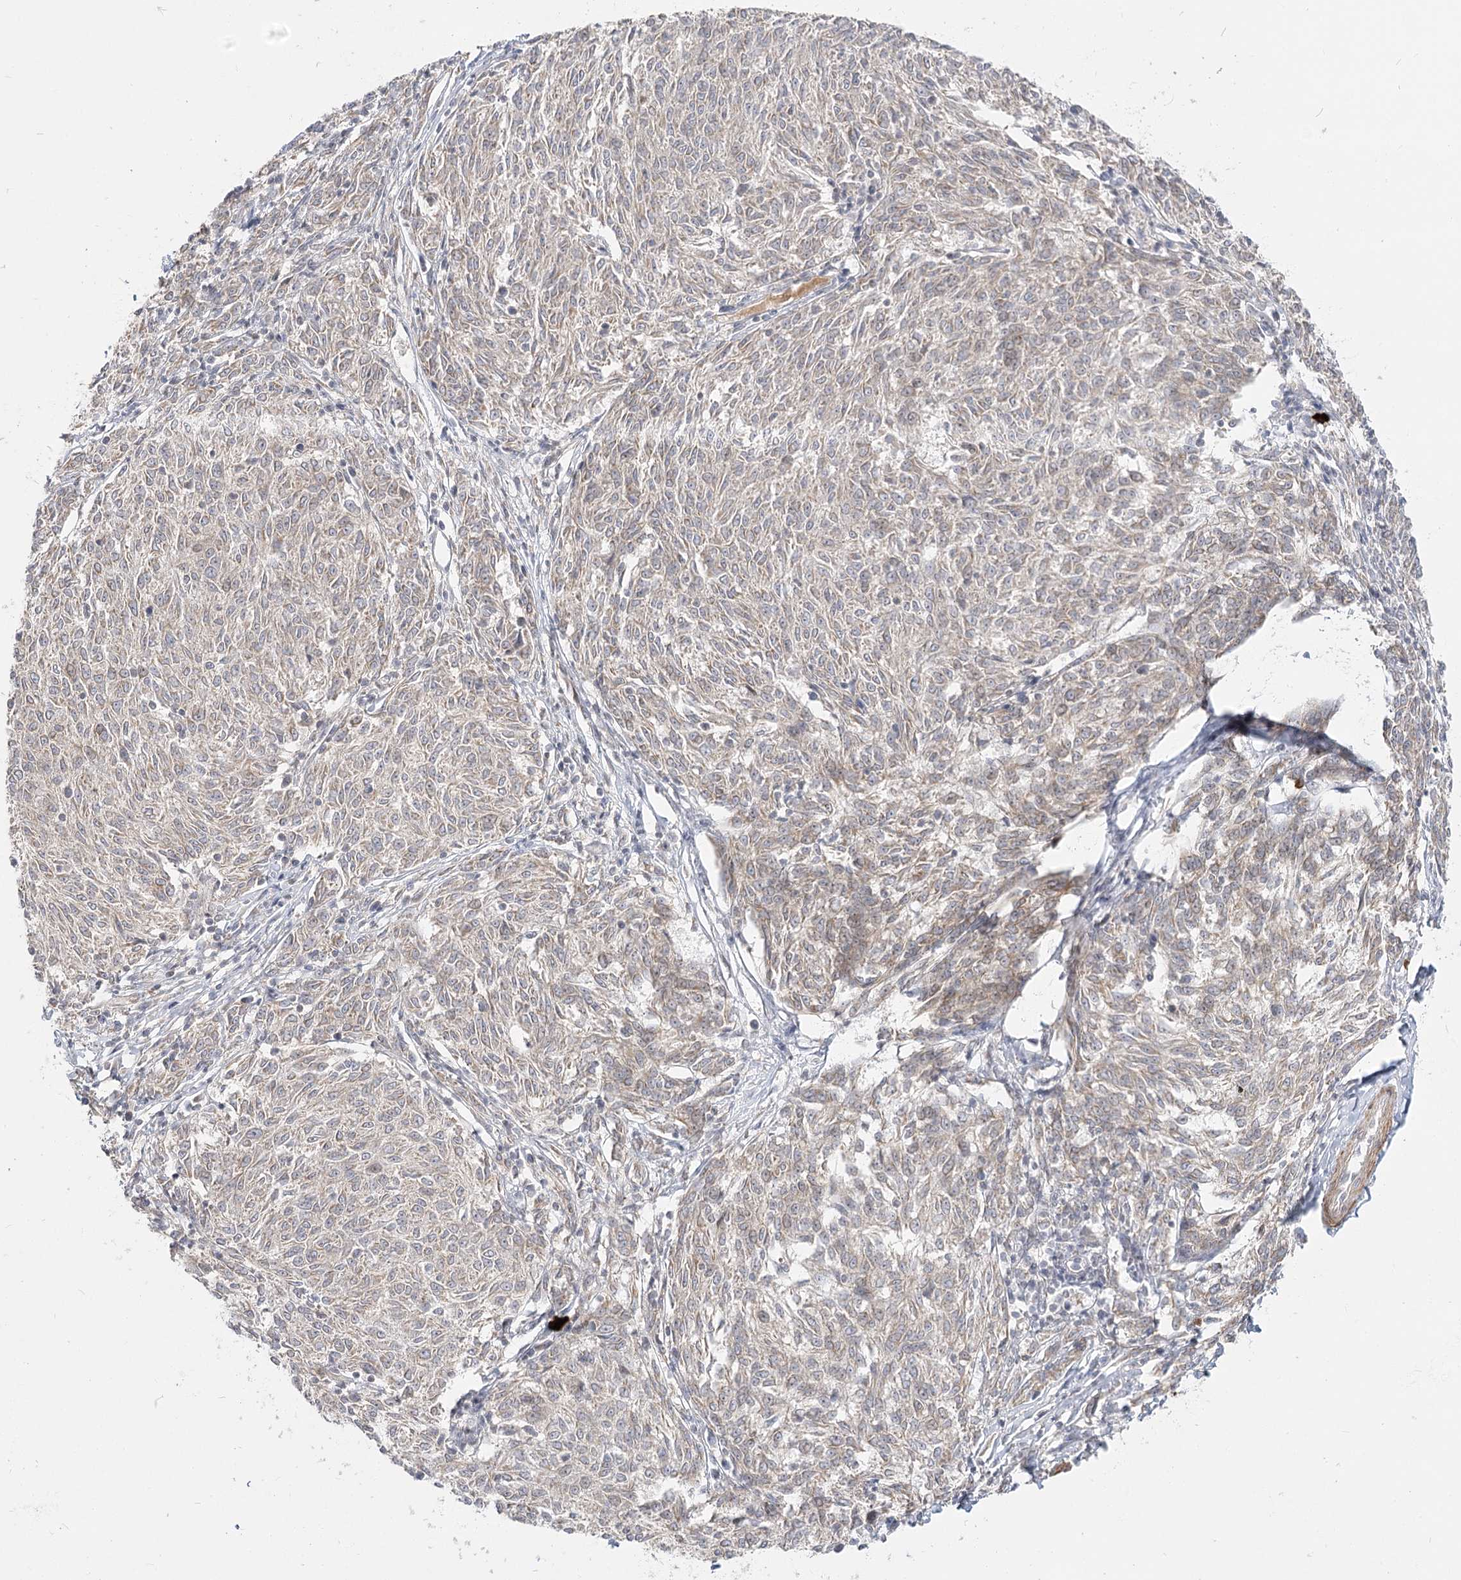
{"staining": {"intensity": "weak", "quantity": "25%-75%", "location": "cytoplasmic/membranous"}, "tissue": "melanoma", "cell_type": "Tumor cells", "image_type": "cancer", "snomed": [{"axis": "morphology", "description": "Malignant melanoma, NOS"}, {"axis": "topography", "description": "Skin"}], "caption": "Immunohistochemical staining of melanoma shows low levels of weak cytoplasmic/membranous staining in about 25%-75% of tumor cells. (IHC, brightfield microscopy, high magnification).", "gene": "MTMR3", "patient": {"sex": "female", "age": 72}}